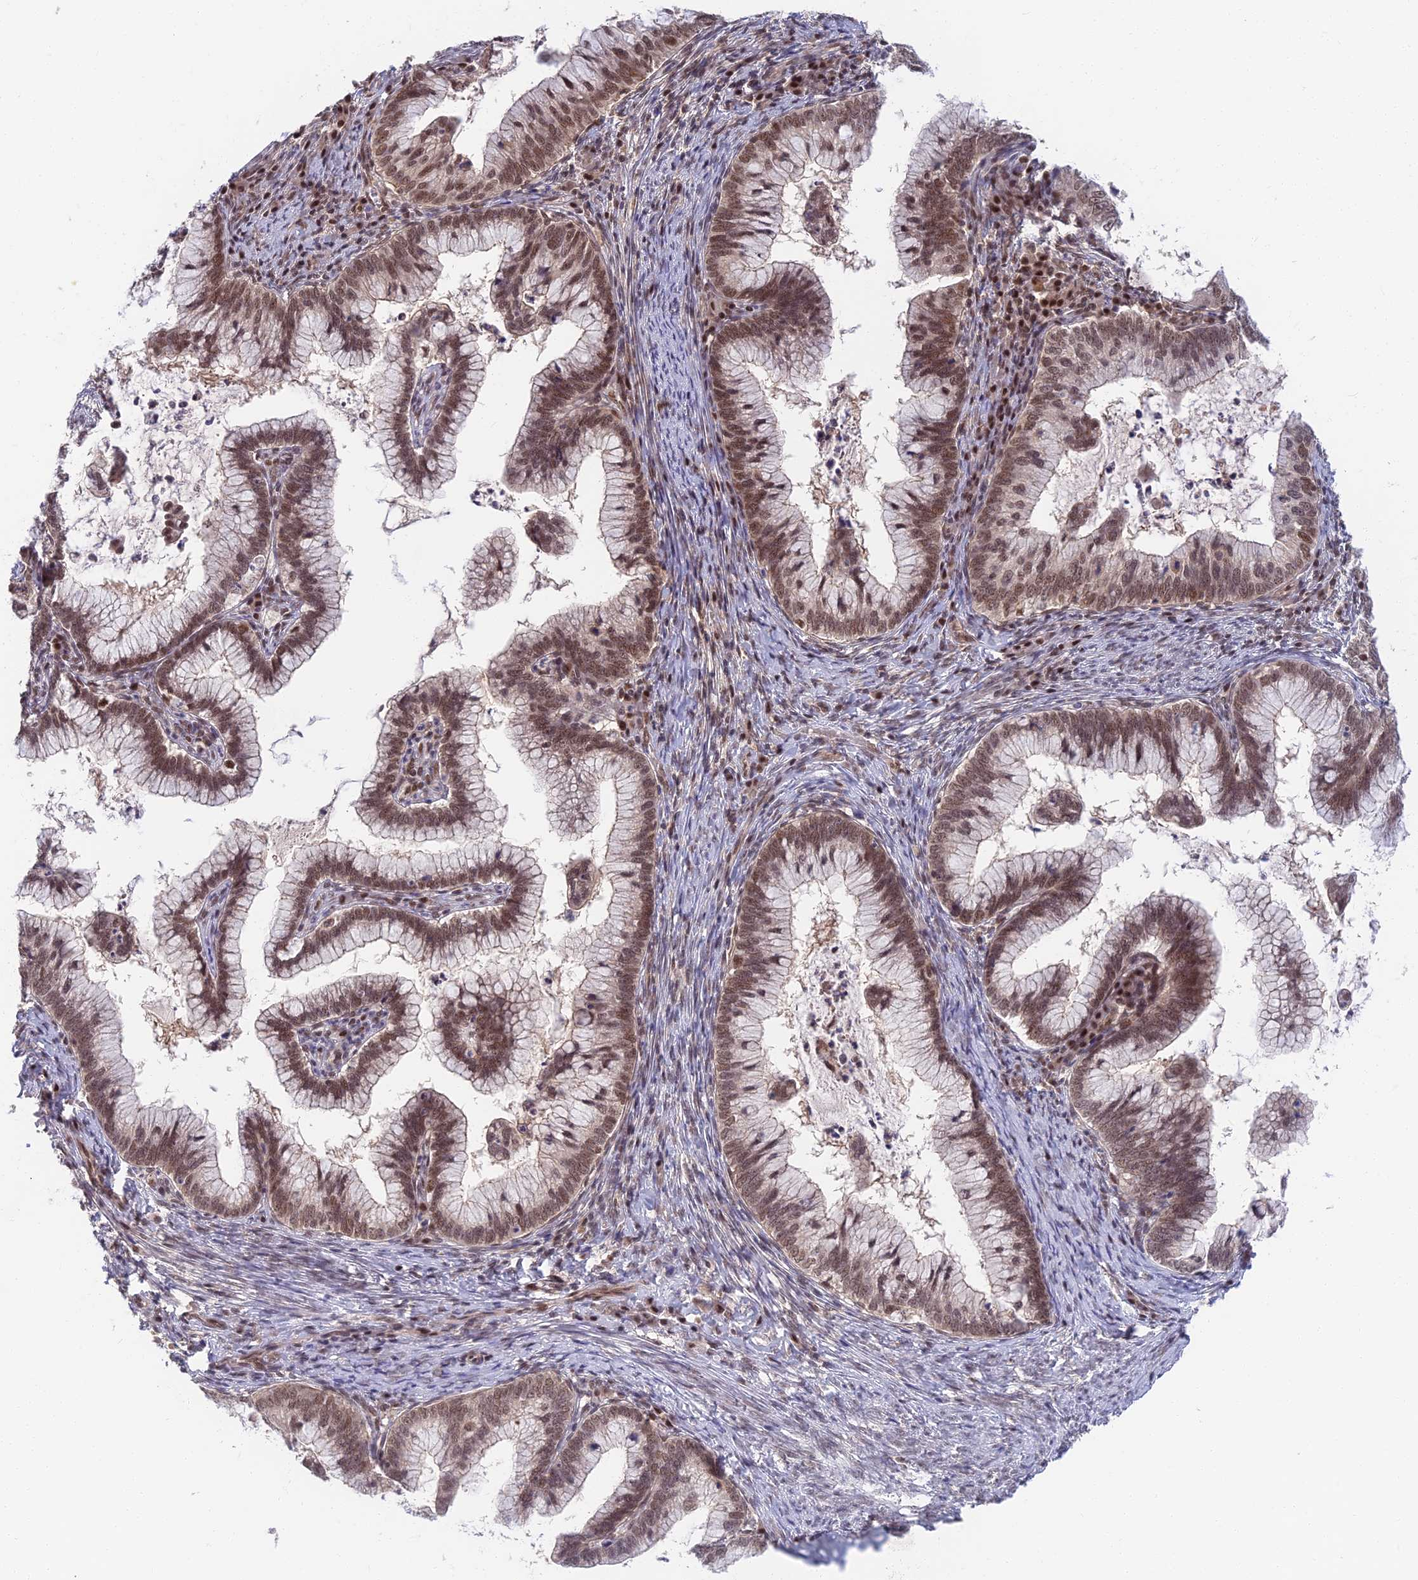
{"staining": {"intensity": "moderate", "quantity": ">75%", "location": "nuclear"}, "tissue": "cervical cancer", "cell_type": "Tumor cells", "image_type": "cancer", "snomed": [{"axis": "morphology", "description": "Adenocarcinoma, NOS"}, {"axis": "topography", "description": "Cervix"}], "caption": "Tumor cells show moderate nuclear expression in approximately >75% of cells in cervical cancer.", "gene": "TCEA2", "patient": {"sex": "female", "age": 36}}